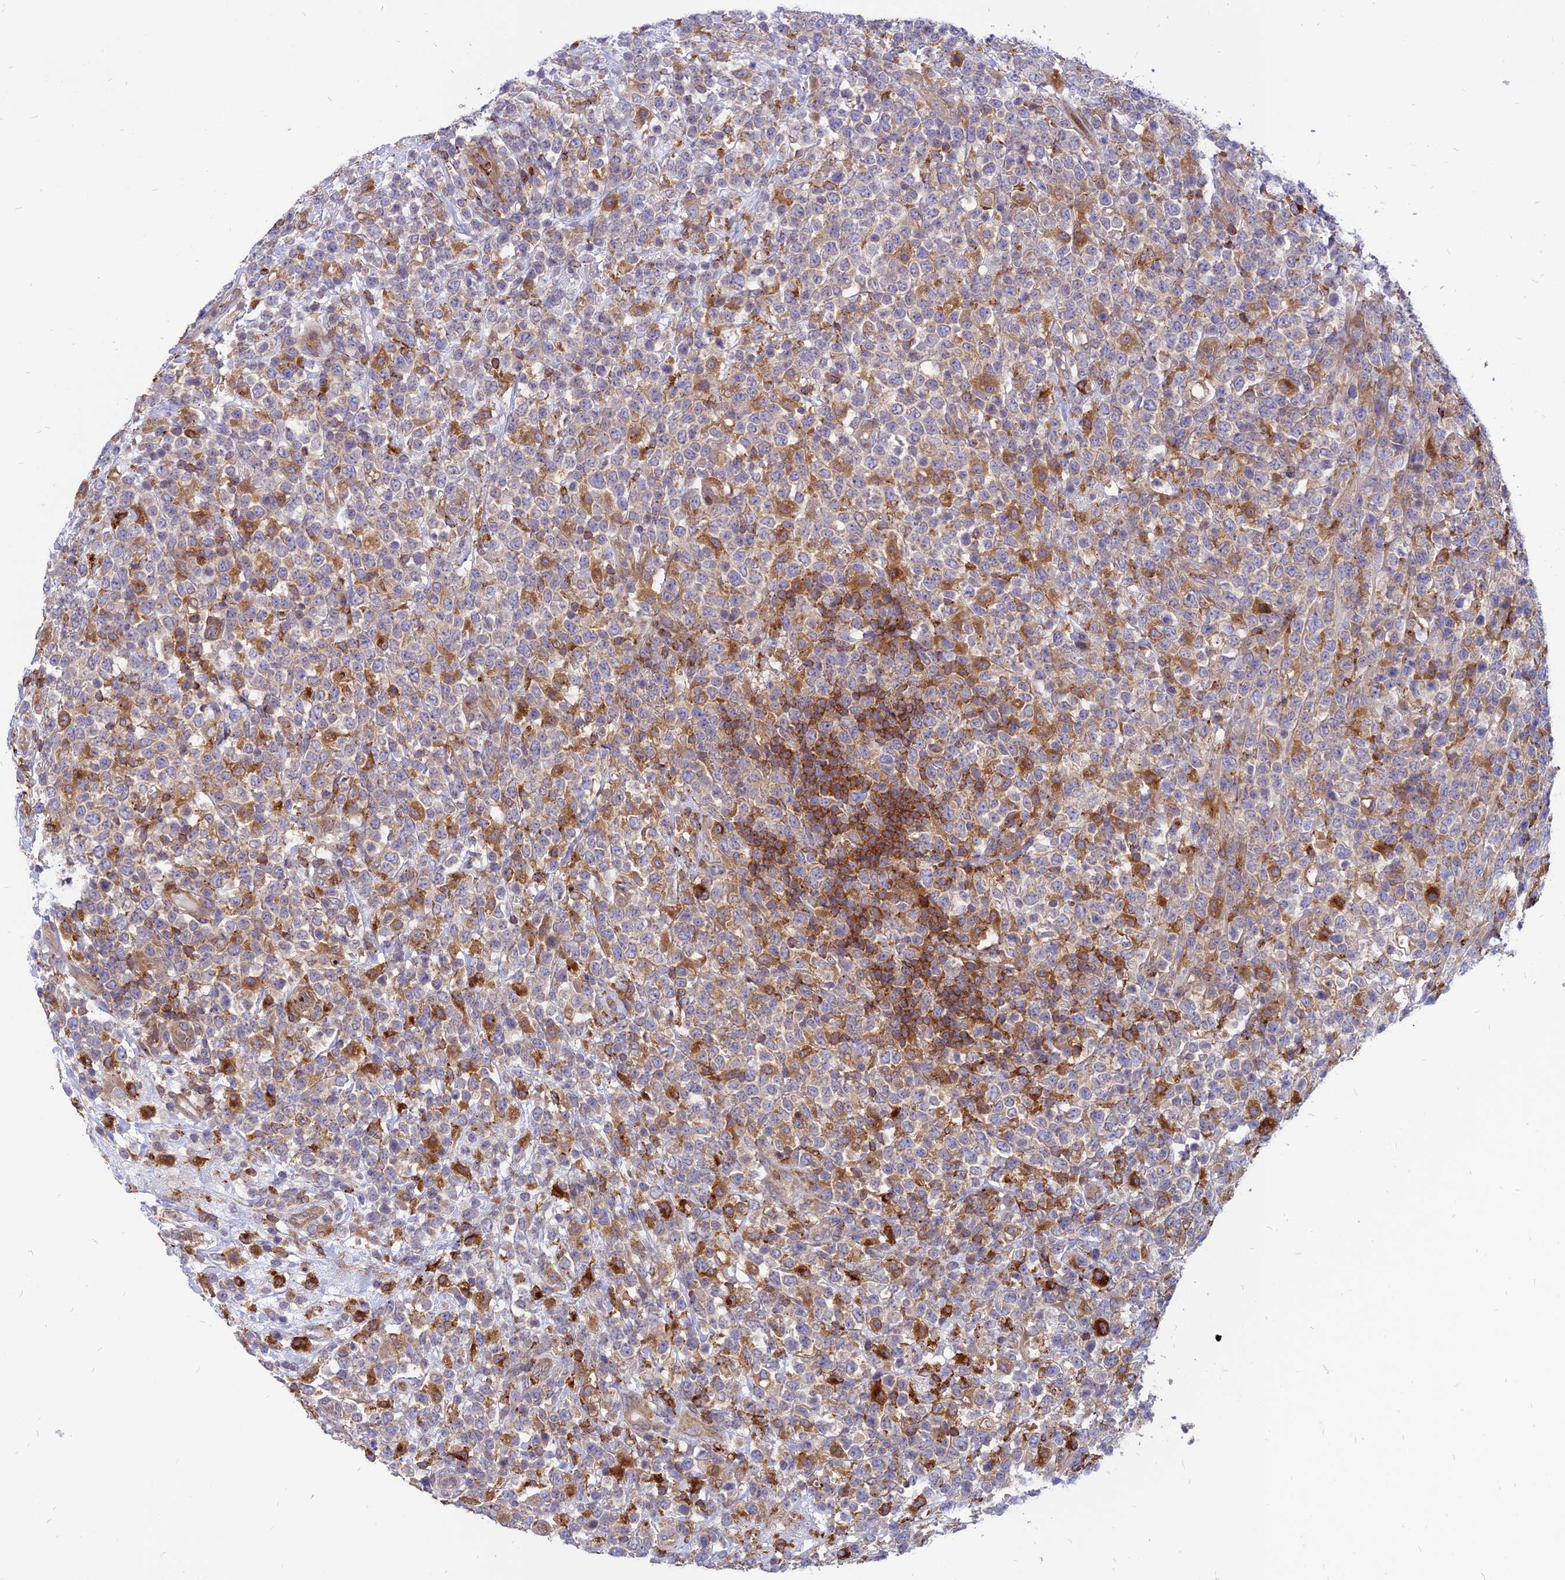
{"staining": {"intensity": "negative", "quantity": "none", "location": "none"}, "tissue": "lymphoma", "cell_type": "Tumor cells", "image_type": "cancer", "snomed": [{"axis": "morphology", "description": "Malignant lymphoma, non-Hodgkin's type, High grade"}, {"axis": "topography", "description": "Colon"}], "caption": "The image displays no significant expression in tumor cells of malignant lymphoma, non-Hodgkin's type (high-grade).", "gene": "PHKA2", "patient": {"sex": "female", "age": 53}}